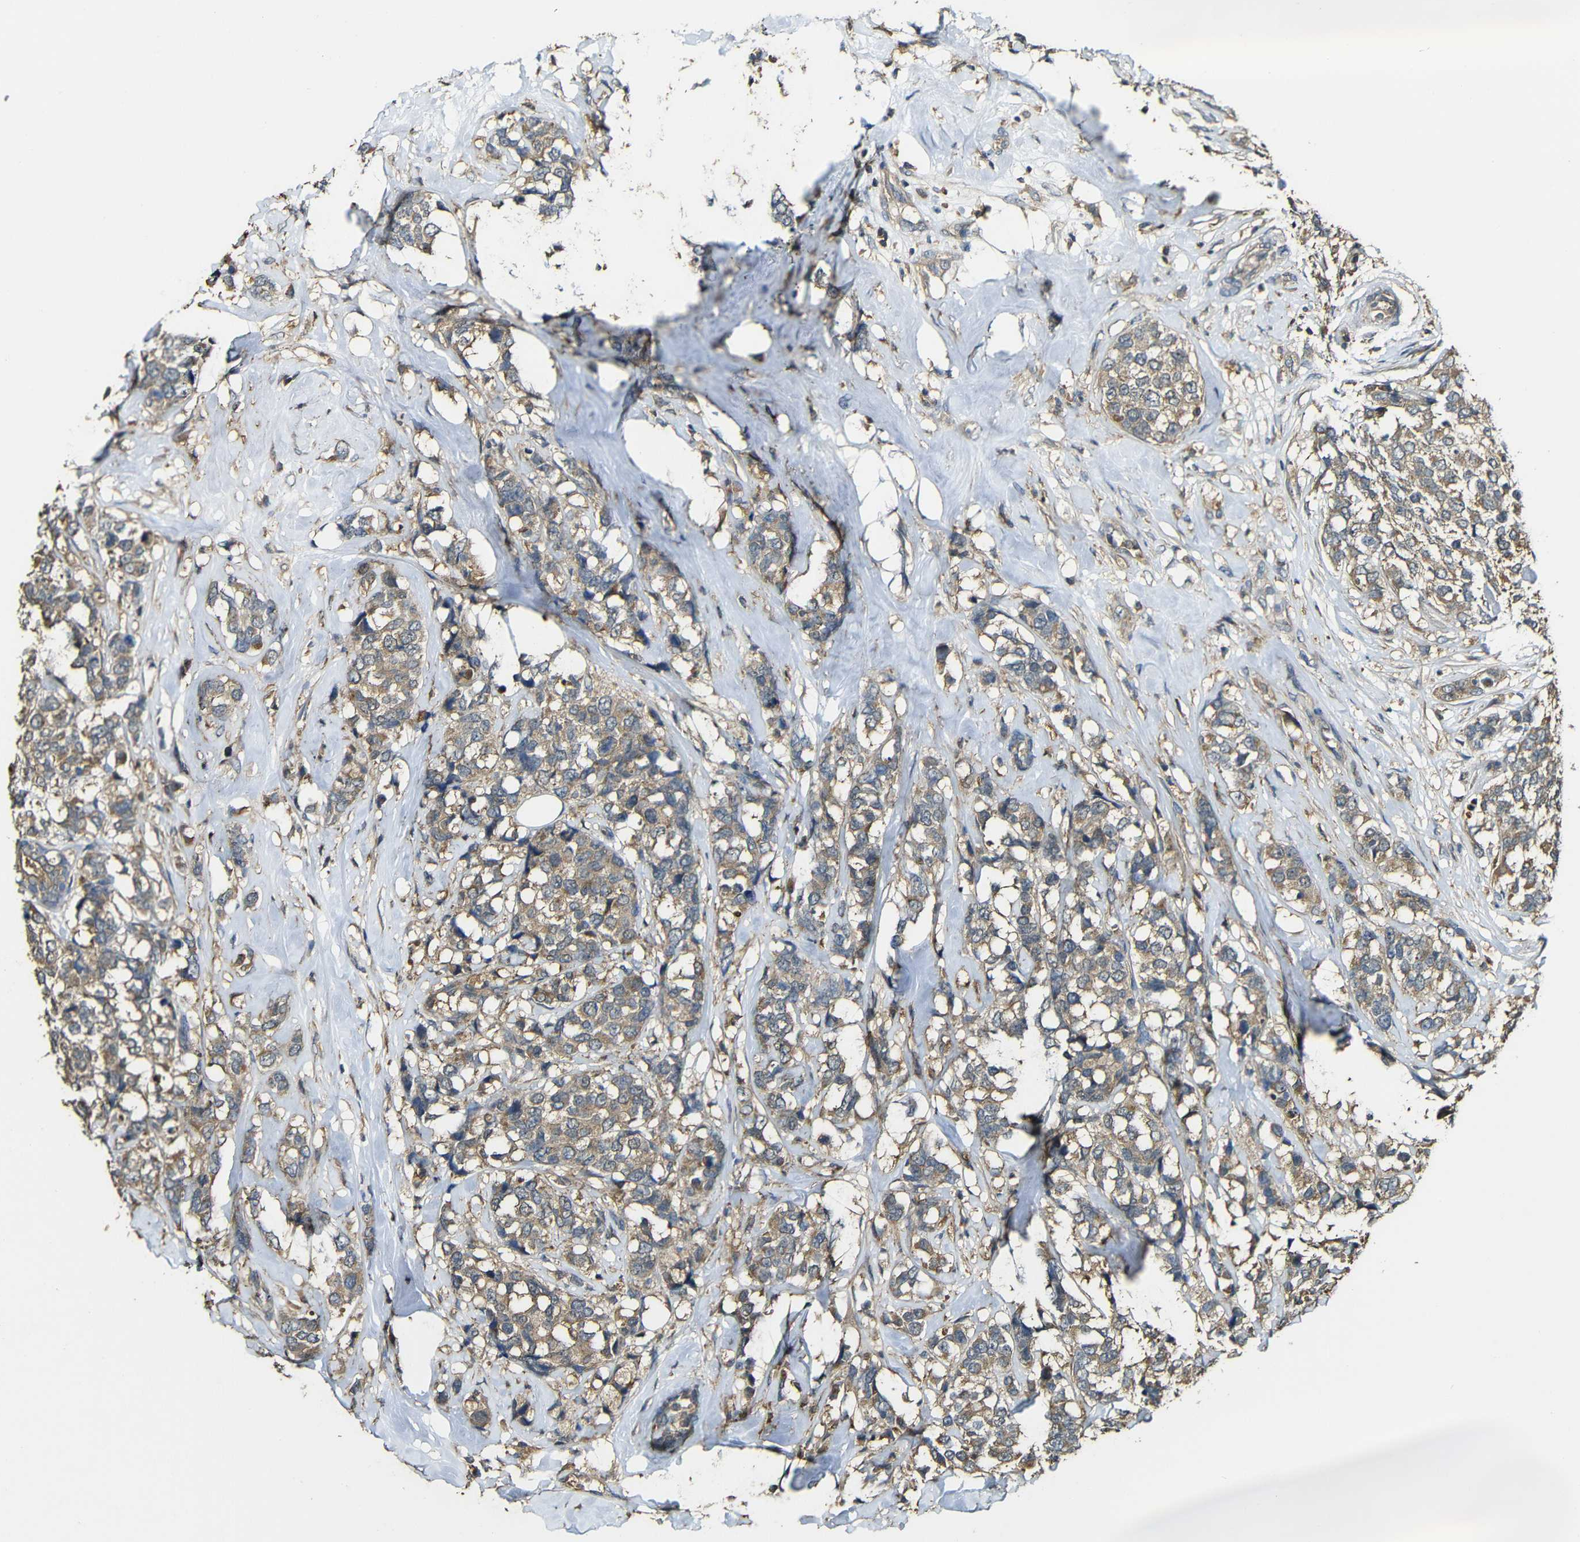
{"staining": {"intensity": "moderate", "quantity": ">75%", "location": "cytoplasmic/membranous"}, "tissue": "breast cancer", "cell_type": "Tumor cells", "image_type": "cancer", "snomed": [{"axis": "morphology", "description": "Lobular carcinoma"}, {"axis": "topography", "description": "Breast"}], "caption": "The immunohistochemical stain shows moderate cytoplasmic/membranous staining in tumor cells of lobular carcinoma (breast) tissue.", "gene": "CASP8", "patient": {"sex": "female", "age": 59}}